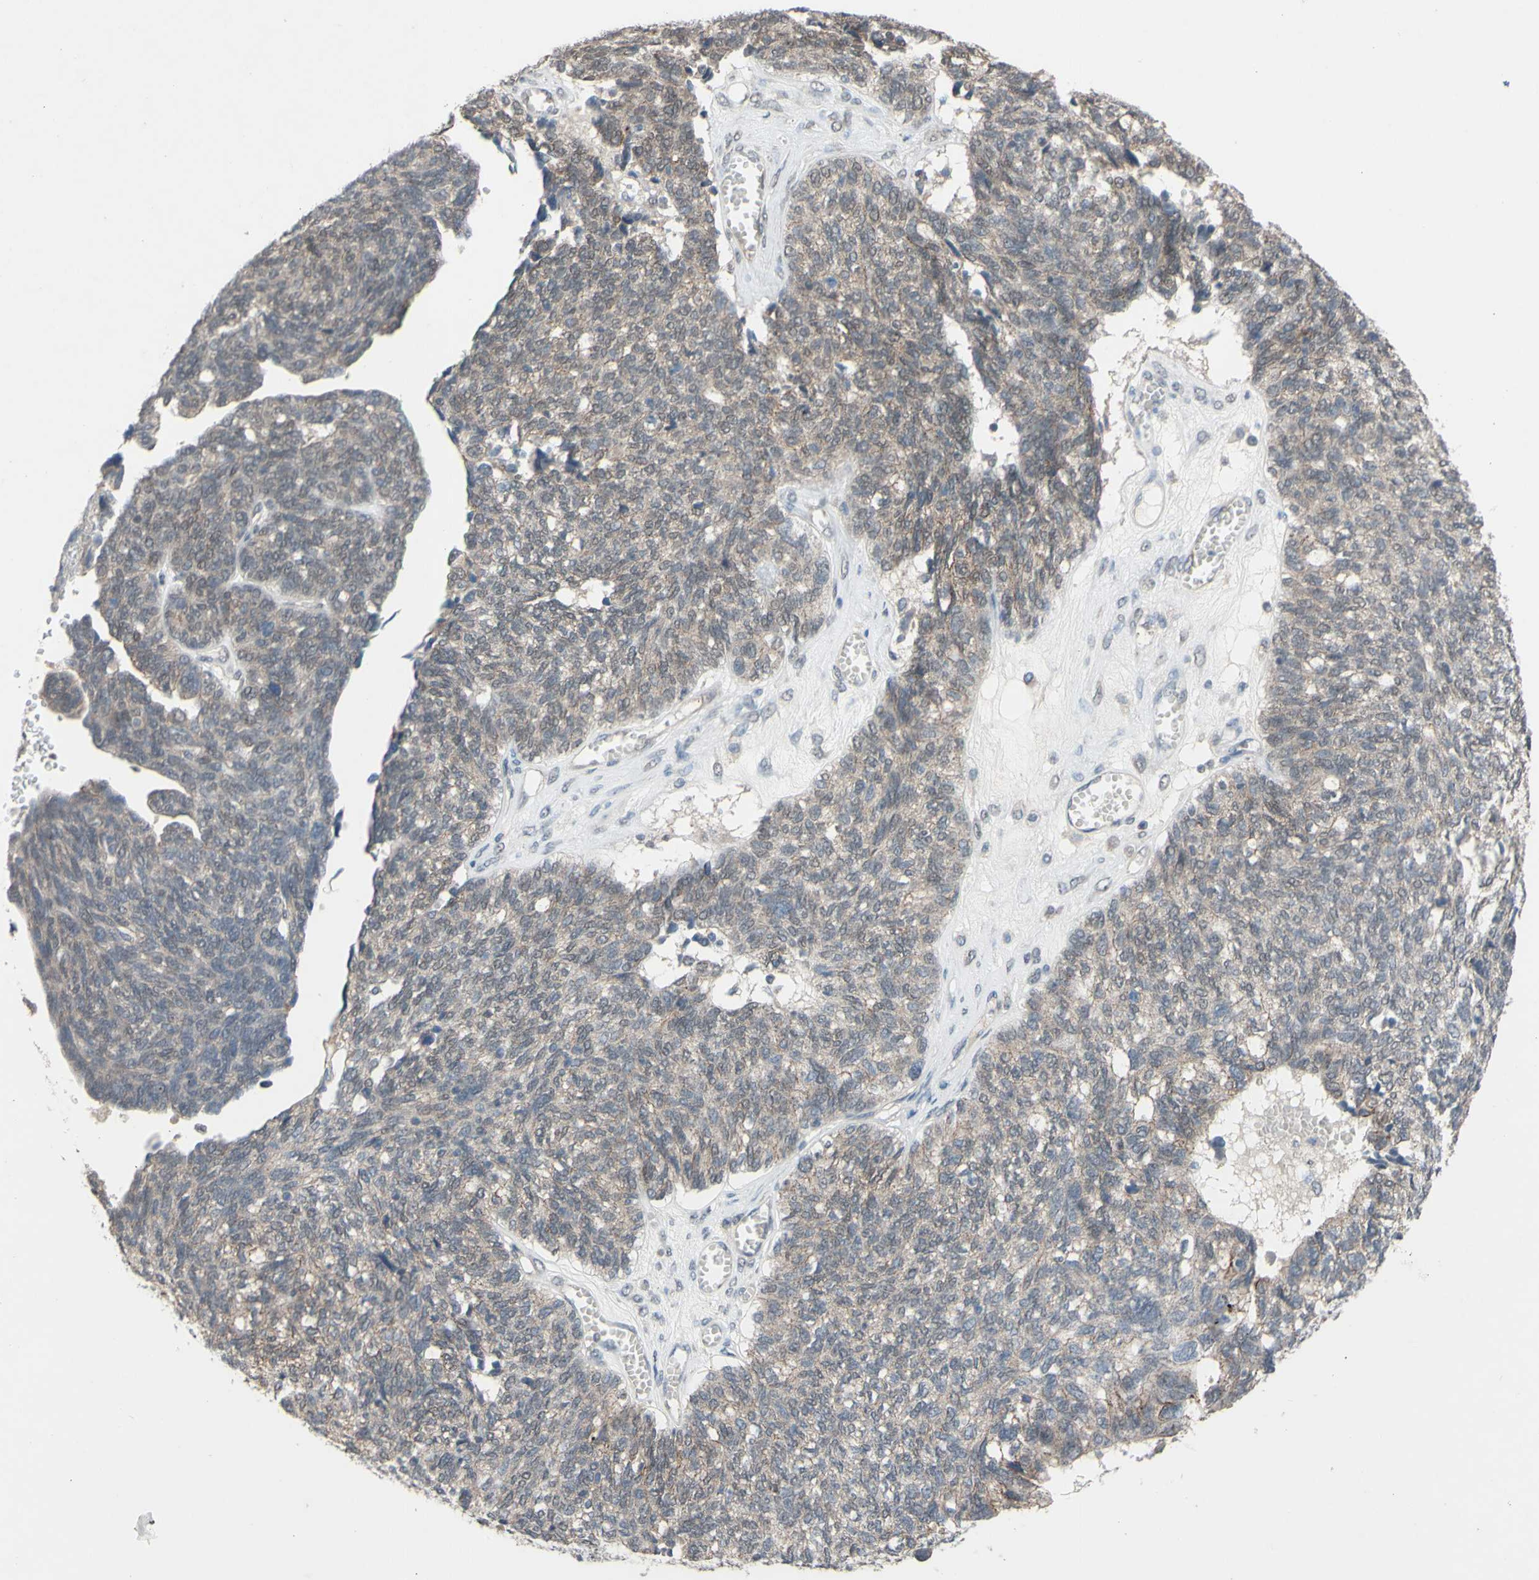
{"staining": {"intensity": "weak", "quantity": ">75%", "location": "cytoplasmic/membranous"}, "tissue": "ovarian cancer", "cell_type": "Tumor cells", "image_type": "cancer", "snomed": [{"axis": "morphology", "description": "Cystadenocarcinoma, serous, NOS"}, {"axis": "topography", "description": "Ovary"}], "caption": "Ovarian cancer was stained to show a protein in brown. There is low levels of weak cytoplasmic/membranous staining in about >75% of tumor cells. Using DAB (brown) and hematoxylin (blue) stains, captured at high magnification using brightfield microscopy.", "gene": "CDCP1", "patient": {"sex": "female", "age": 79}}